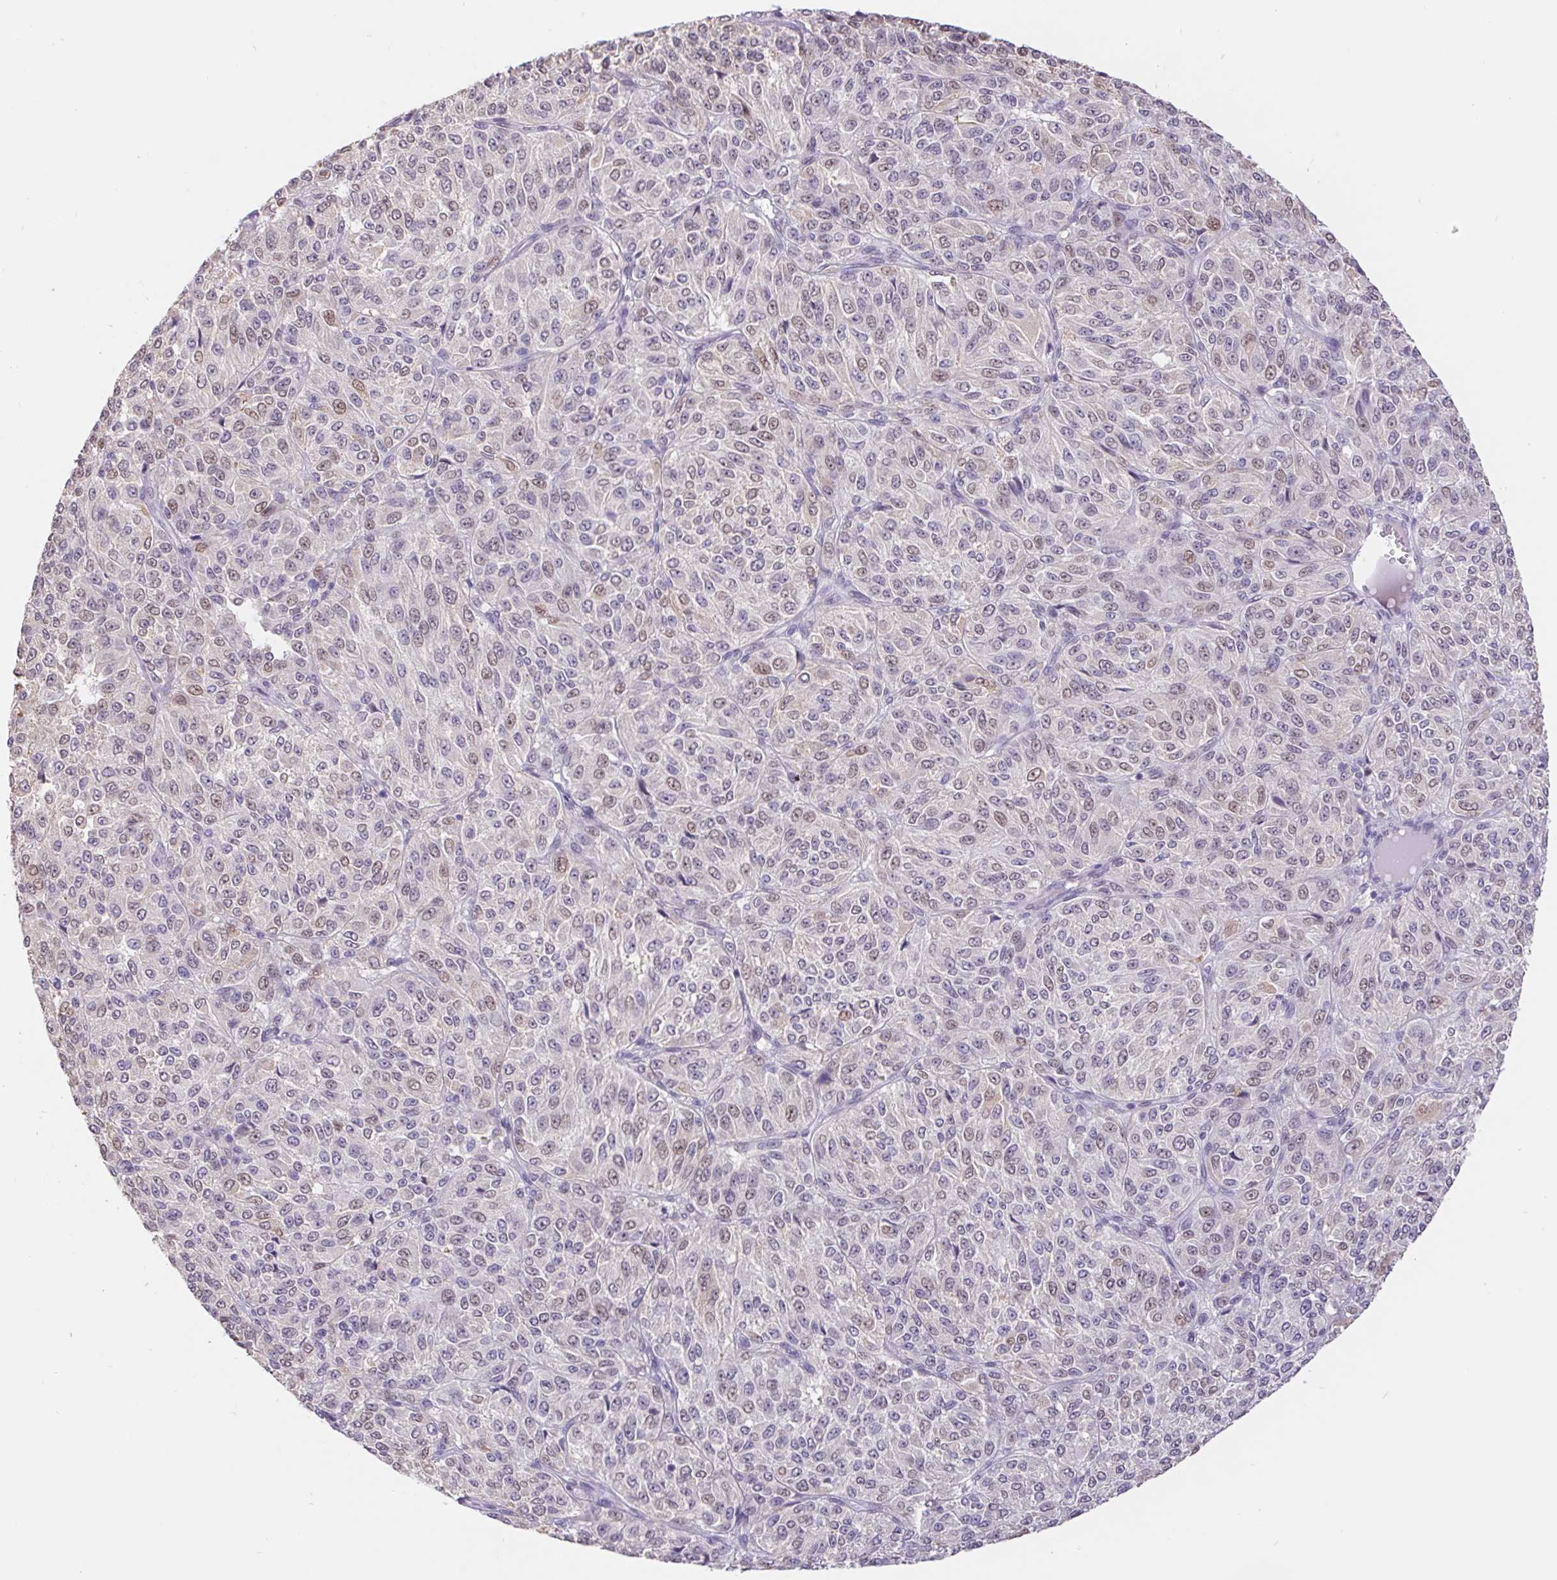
{"staining": {"intensity": "weak", "quantity": "<25%", "location": "nuclear"}, "tissue": "melanoma", "cell_type": "Tumor cells", "image_type": "cancer", "snomed": [{"axis": "morphology", "description": "Malignant melanoma, Metastatic site"}, {"axis": "topography", "description": "Brain"}], "caption": "The histopathology image exhibits no significant positivity in tumor cells of melanoma.", "gene": "CAND1", "patient": {"sex": "female", "age": 56}}